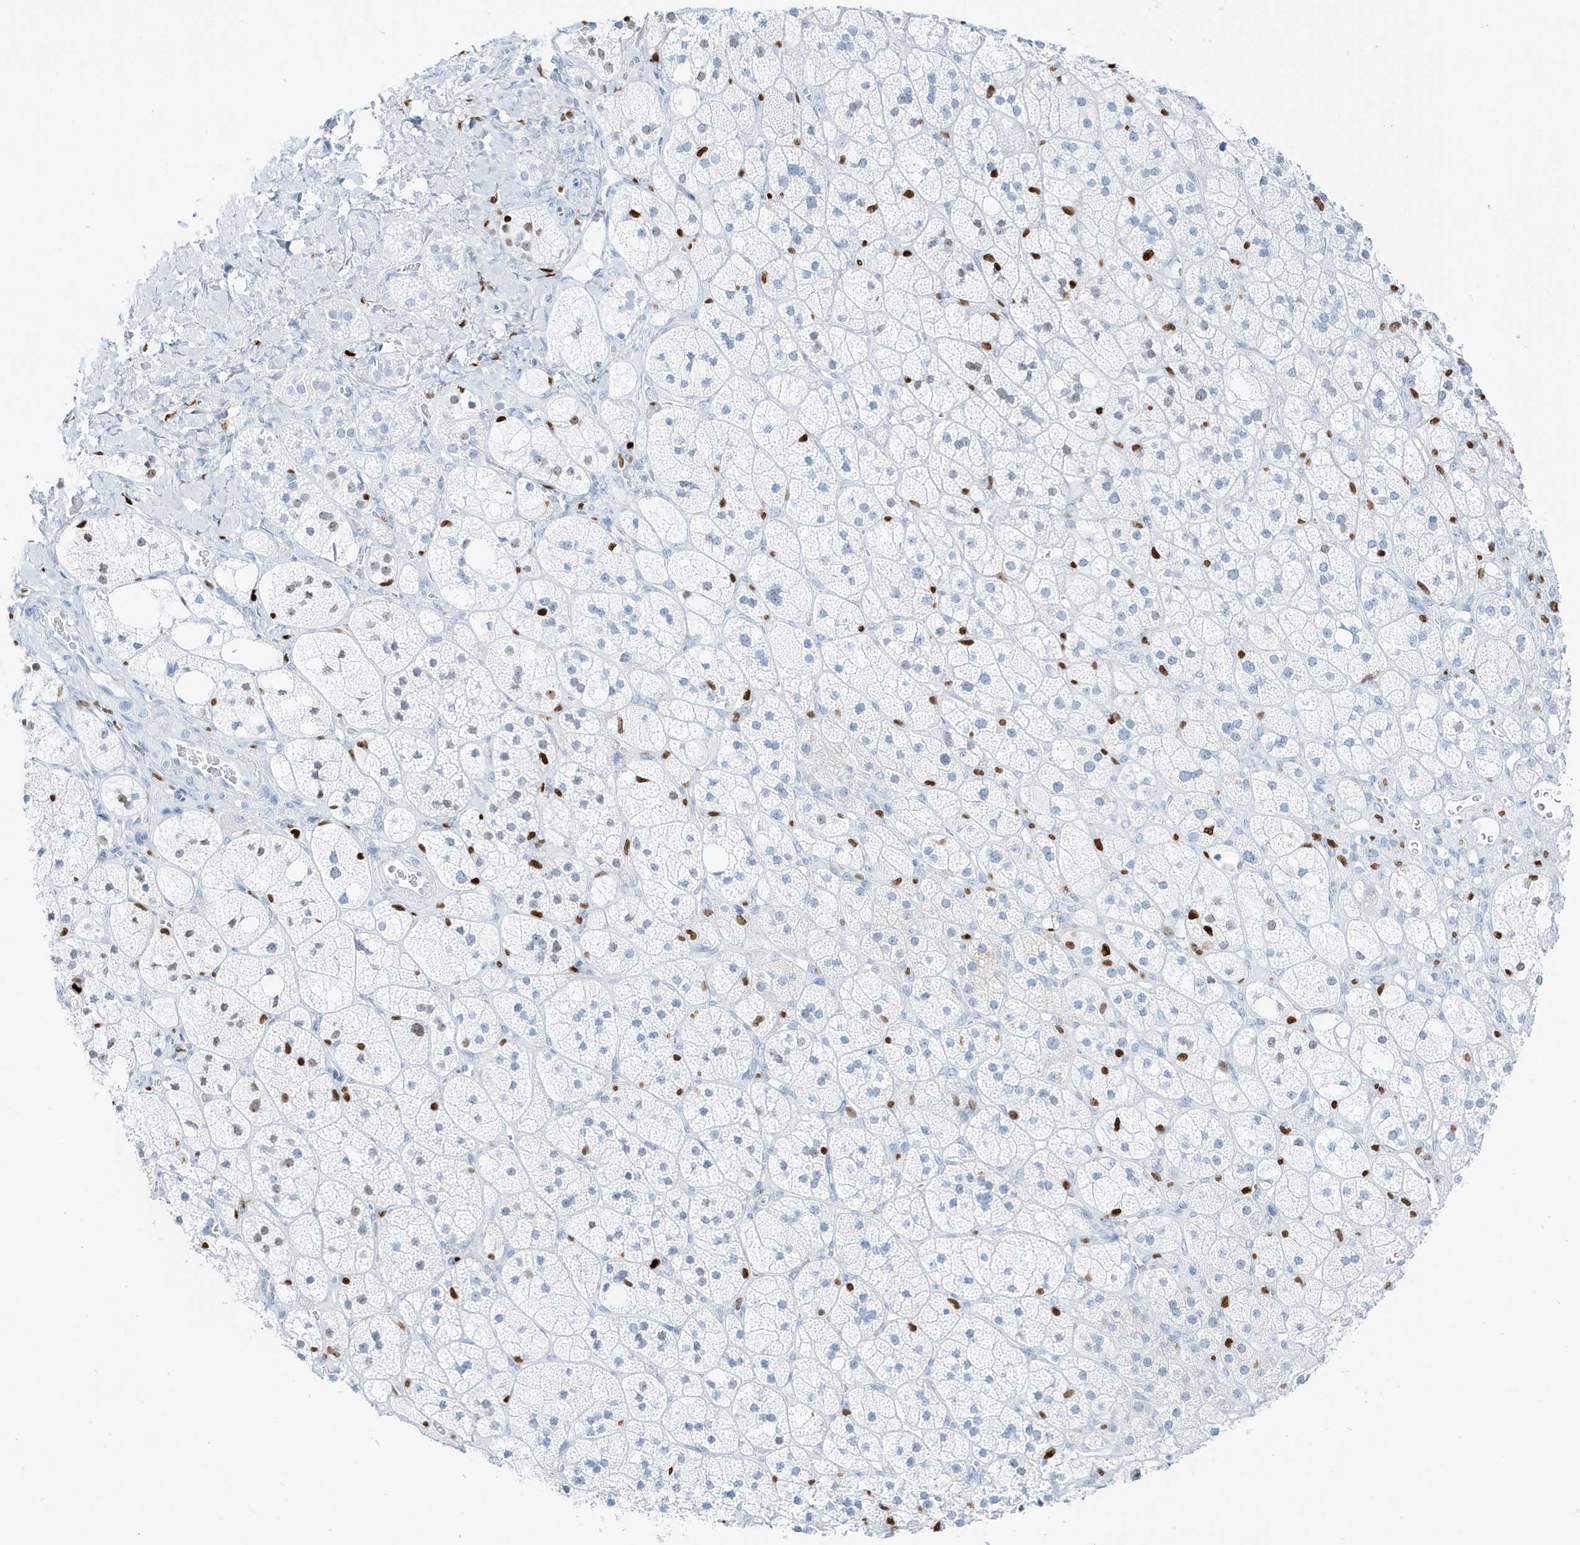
{"staining": {"intensity": "weak", "quantity": "<25%", "location": "nuclear"}, "tissue": "adrenal gland", "cell_type": "Glandular cells", "image_type": "normal", "snomed": [{"axis": "morphology", "description": "Normal tissue, NOS"}, {"axis": "topography", "description": "Adrenal gland"}], "caption": "This is a image of immunohistochemistry (IHC) staining of normal adrenal gland, which shows no staining in glandular cells.", "gene": "MNDA", "patient": {"sex": "male", "age": 61}}